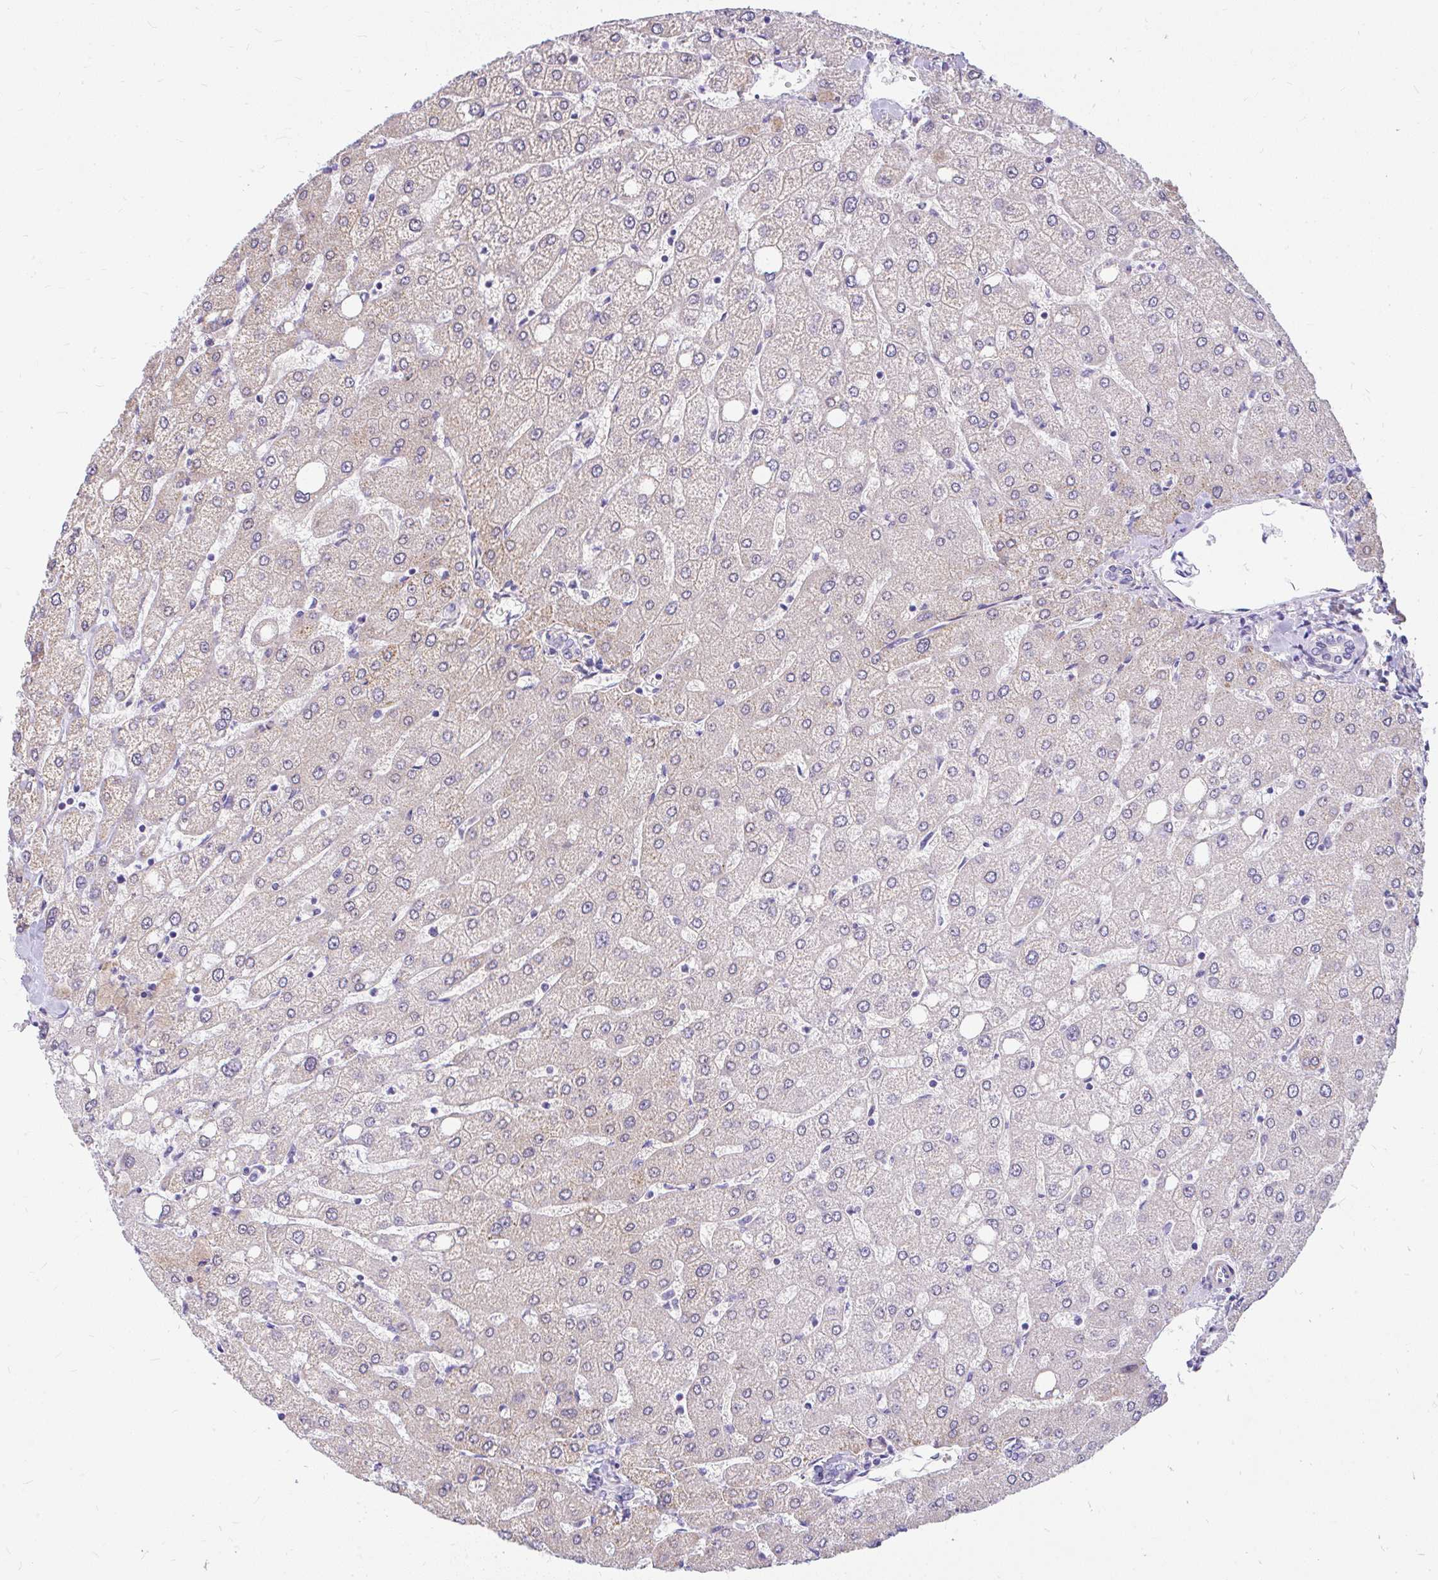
{"staining": {"intensity": "negative", "quantity": "none", "location": "none"}, "tissue": "liver", "cell_type": "Cholangiocytes", "image_type": "normal", "snomed": [{"axis": "morphology", "description": "Normal tissue, NOS"}, {"axis": "topography", "description": "Liver"}], "caption": "The histopathology image exhibits no significant positivity in cholangiocytes of liver.", "gene": "FAM83C", "patient": {"sex": "female", "age": 54}}